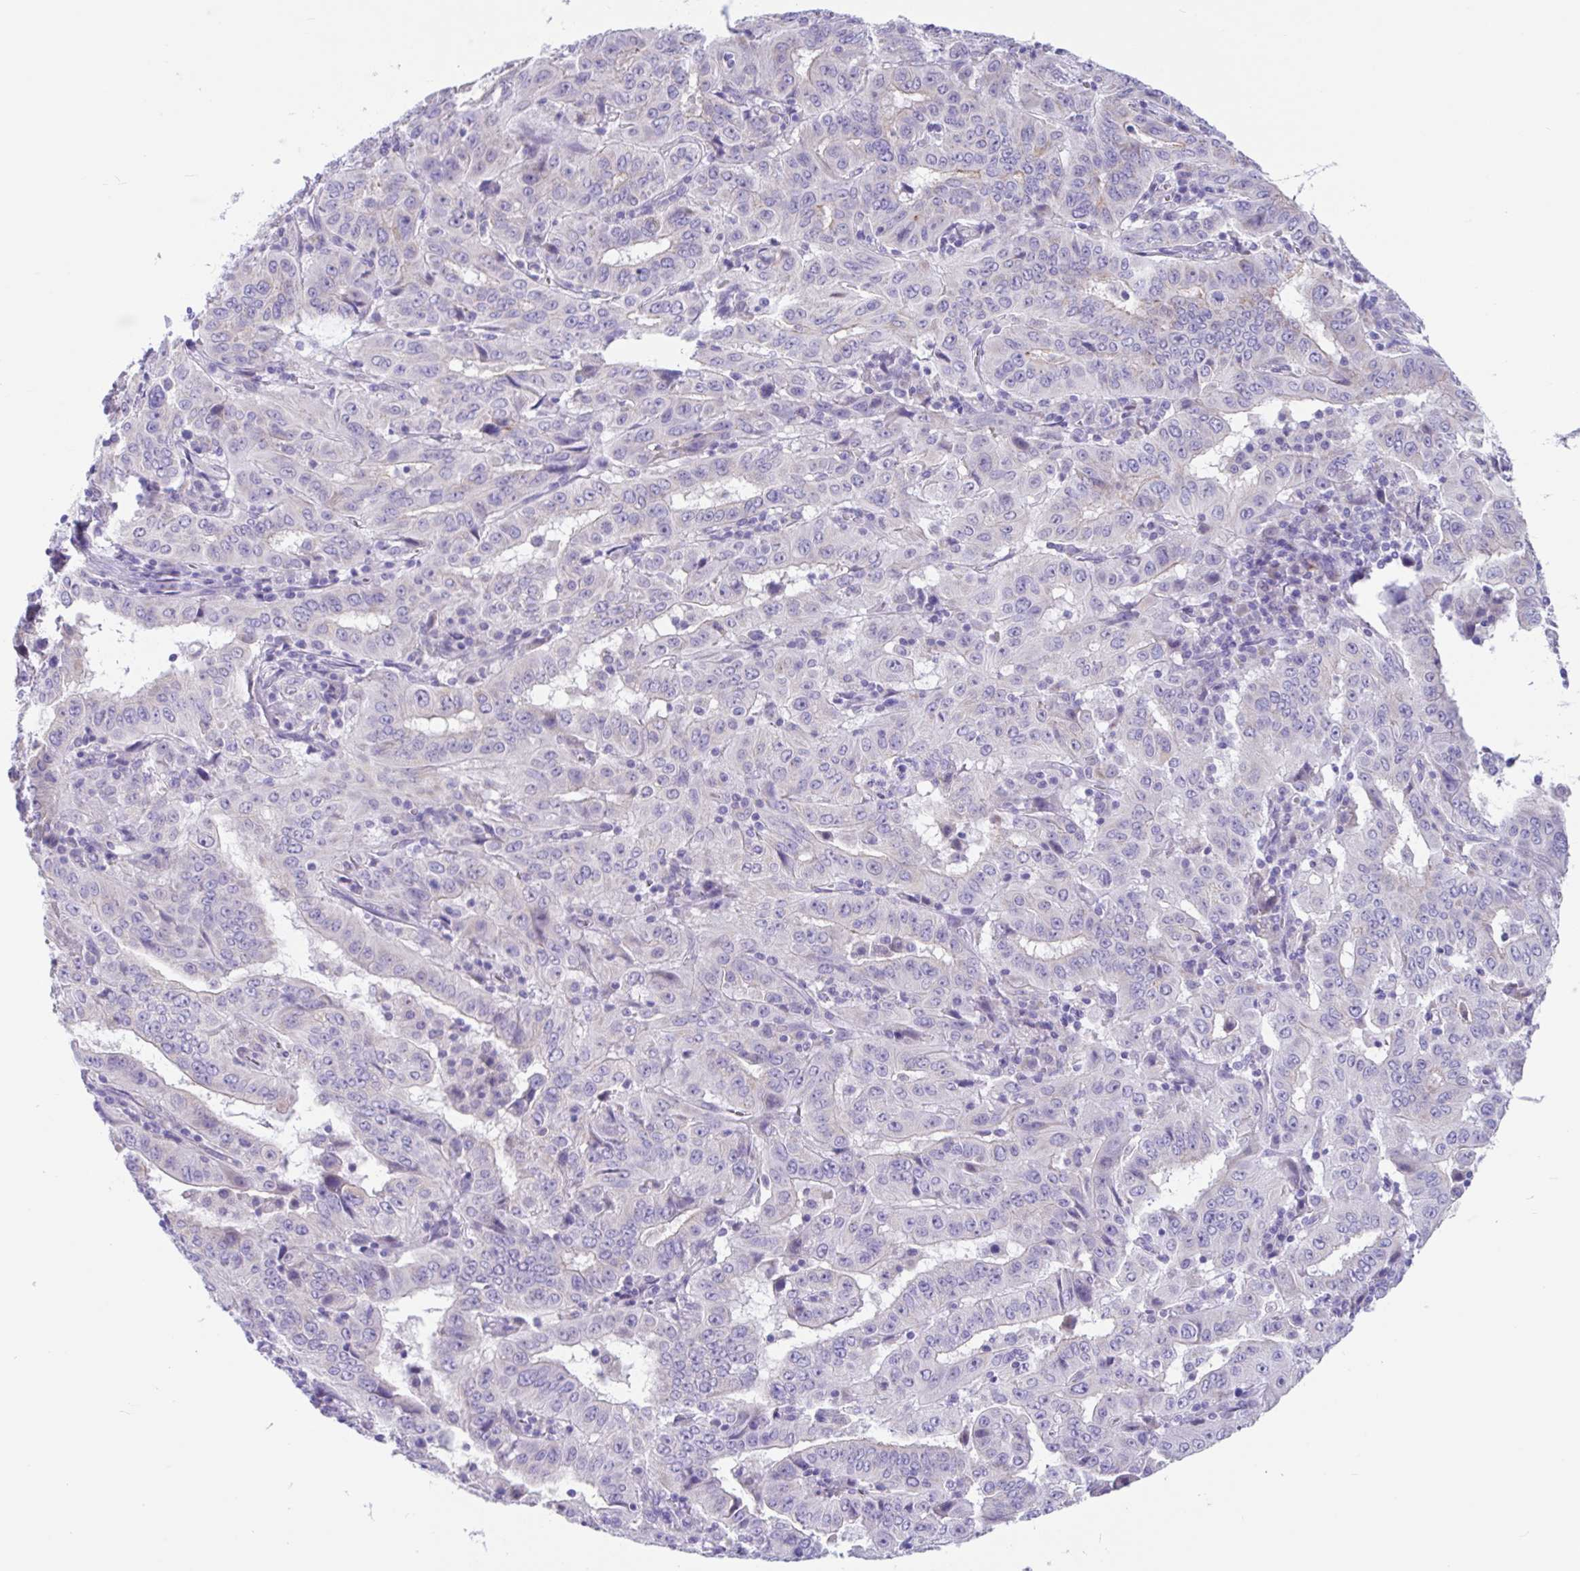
{"staining": {"intensity": "negative", "quantity": "none", "location": "none"}, "tissue": "pancreatic cancer", "cell_type": "Tumor cells", "image_type": "cancer", "snomed": [{"axis": "morphology", "description": "Adenocarcinoma, NOS"}, {"axis": "topography", "description": "Pancreas"}], "caption": "The IHC image has no significant positivity in tumor cells of pancreatic cancer (adenocarcinoma) tissue.", "gene": "CCSAP", "patient": {"sex": "male", "age": 63}}